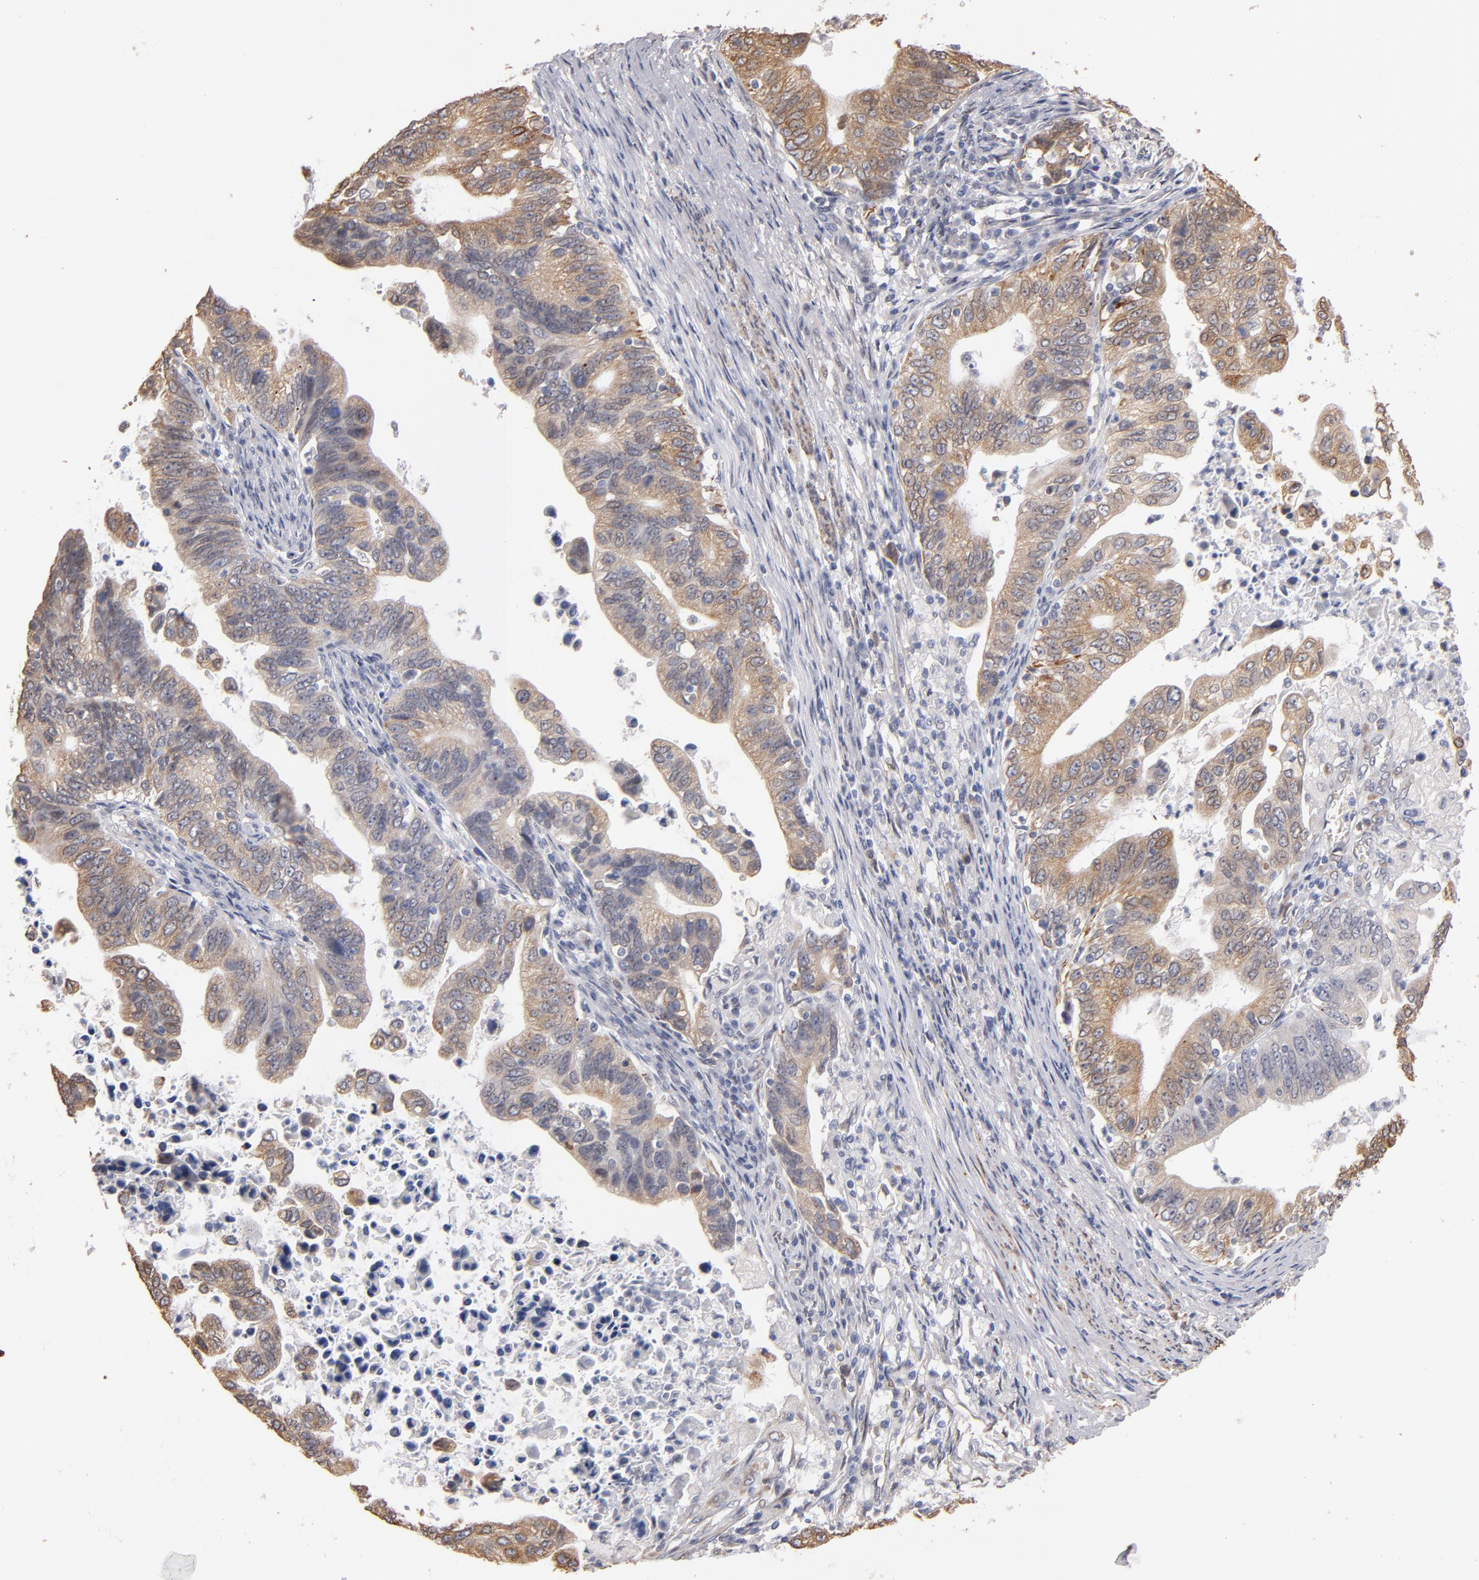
{"staining": {"intensity": "weak", "quantity": ">75%", "location": "cytoplasmic/membranous"}, "tissue": "stomach cancer", "cell_type": "Tumor cells", "image_type": "cancer", "snomed": [{"axis": "morphology", "description": "Adenocarcinoma, NOS"}, {"axis": "topography", "description": "Stomach, upper"}], "caption": "A low amount of weak cytoplasmic/membranous positivity is identified in approximately >75% of tumor cells in stomach cancer (adenocarcinoma) tissue. The protein is stained brown, and the nuclei are stained in blue (DAB IHC with brightfield microscopy, high magnification).", "gene": "PGRMC1", "patient": {"sex": "female", "age": 50}}